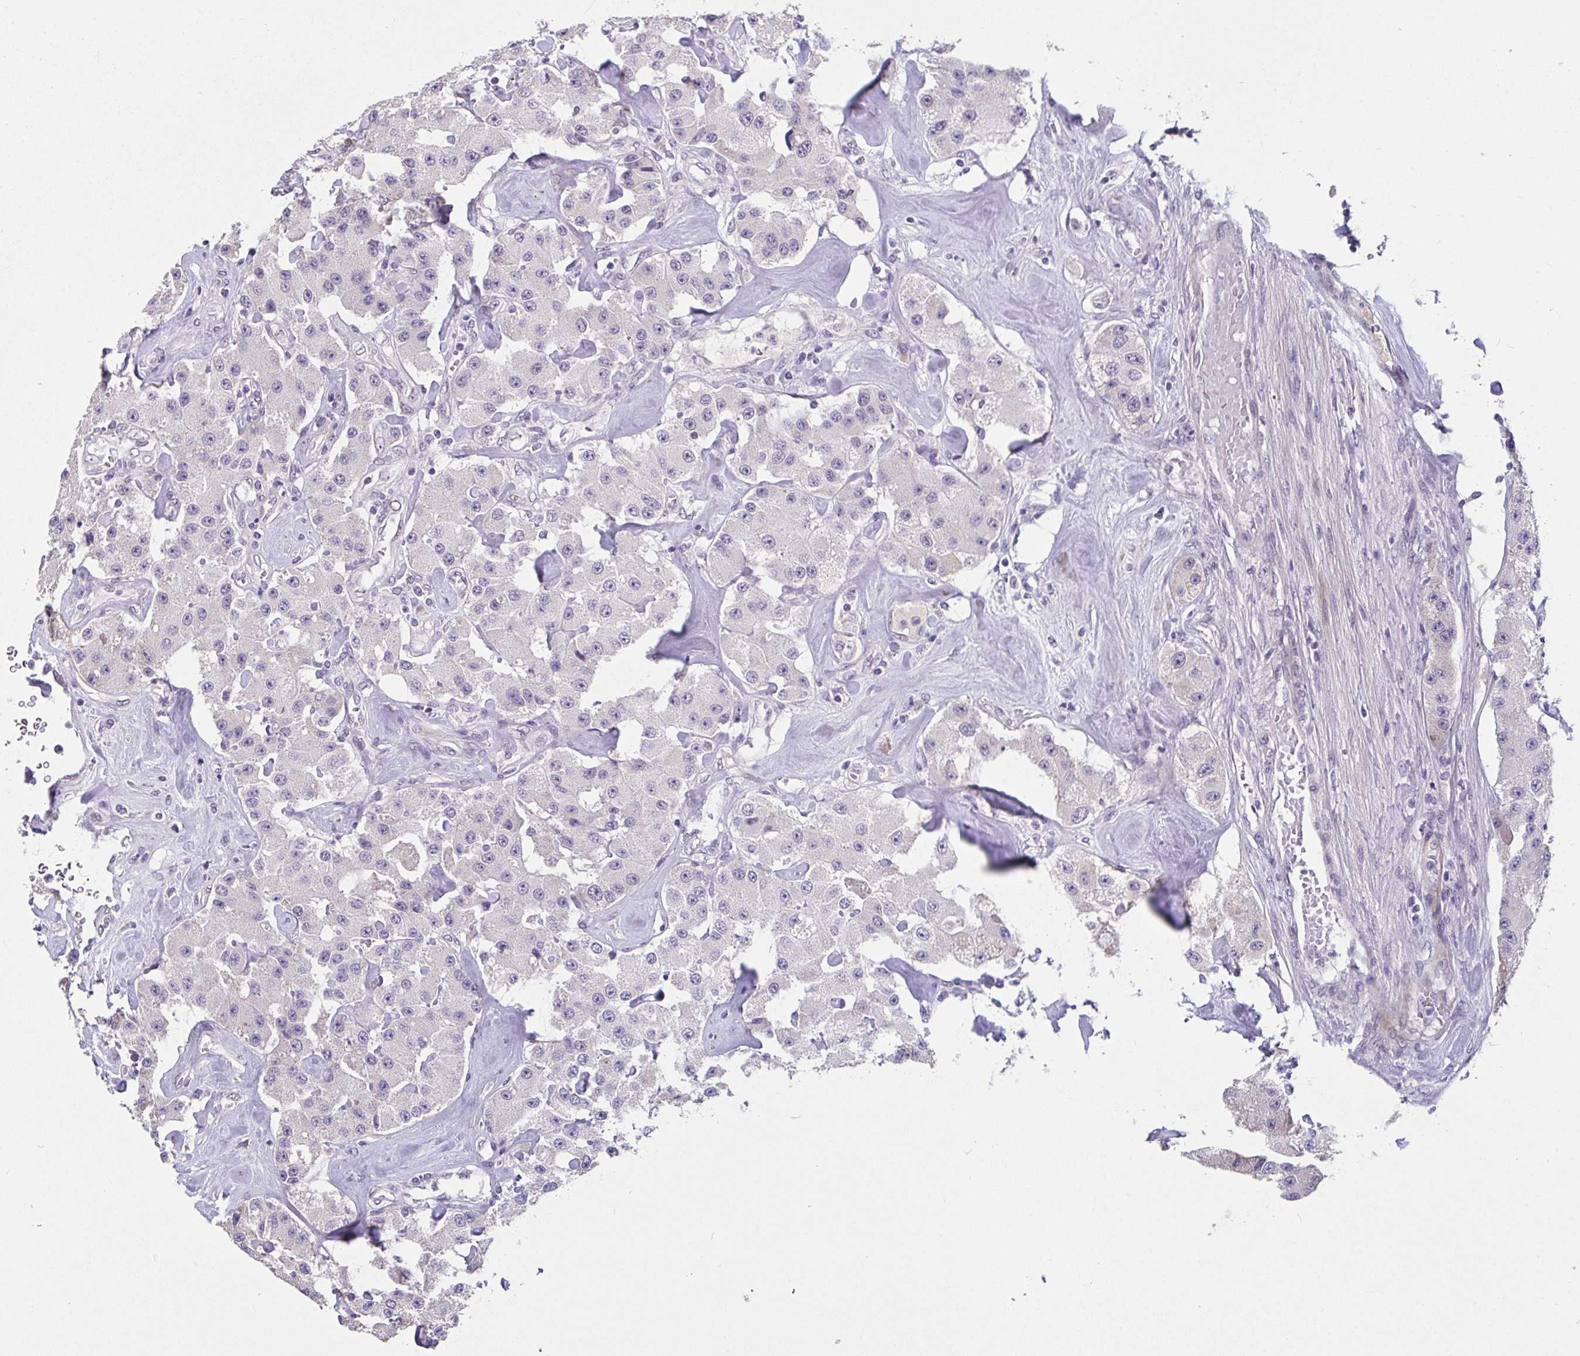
{"staining": {"intensity": "negative", "quantity": "none", "location": "none"}, "tissue": "carcinoid", "cell_type": "Tumor cells", "image_type": "cancer", "snomed": [{"axis": "morphology", "description": "Carcinoid, malignant, NOS"}, {"axis": "topography", "description": "Pancreas"}], "caption": "Tumor cells are negative for brown protein staining in carcinoid (malignant).", "gene": "RBBP6", "patient": {"sex": "male", "age": 41}}